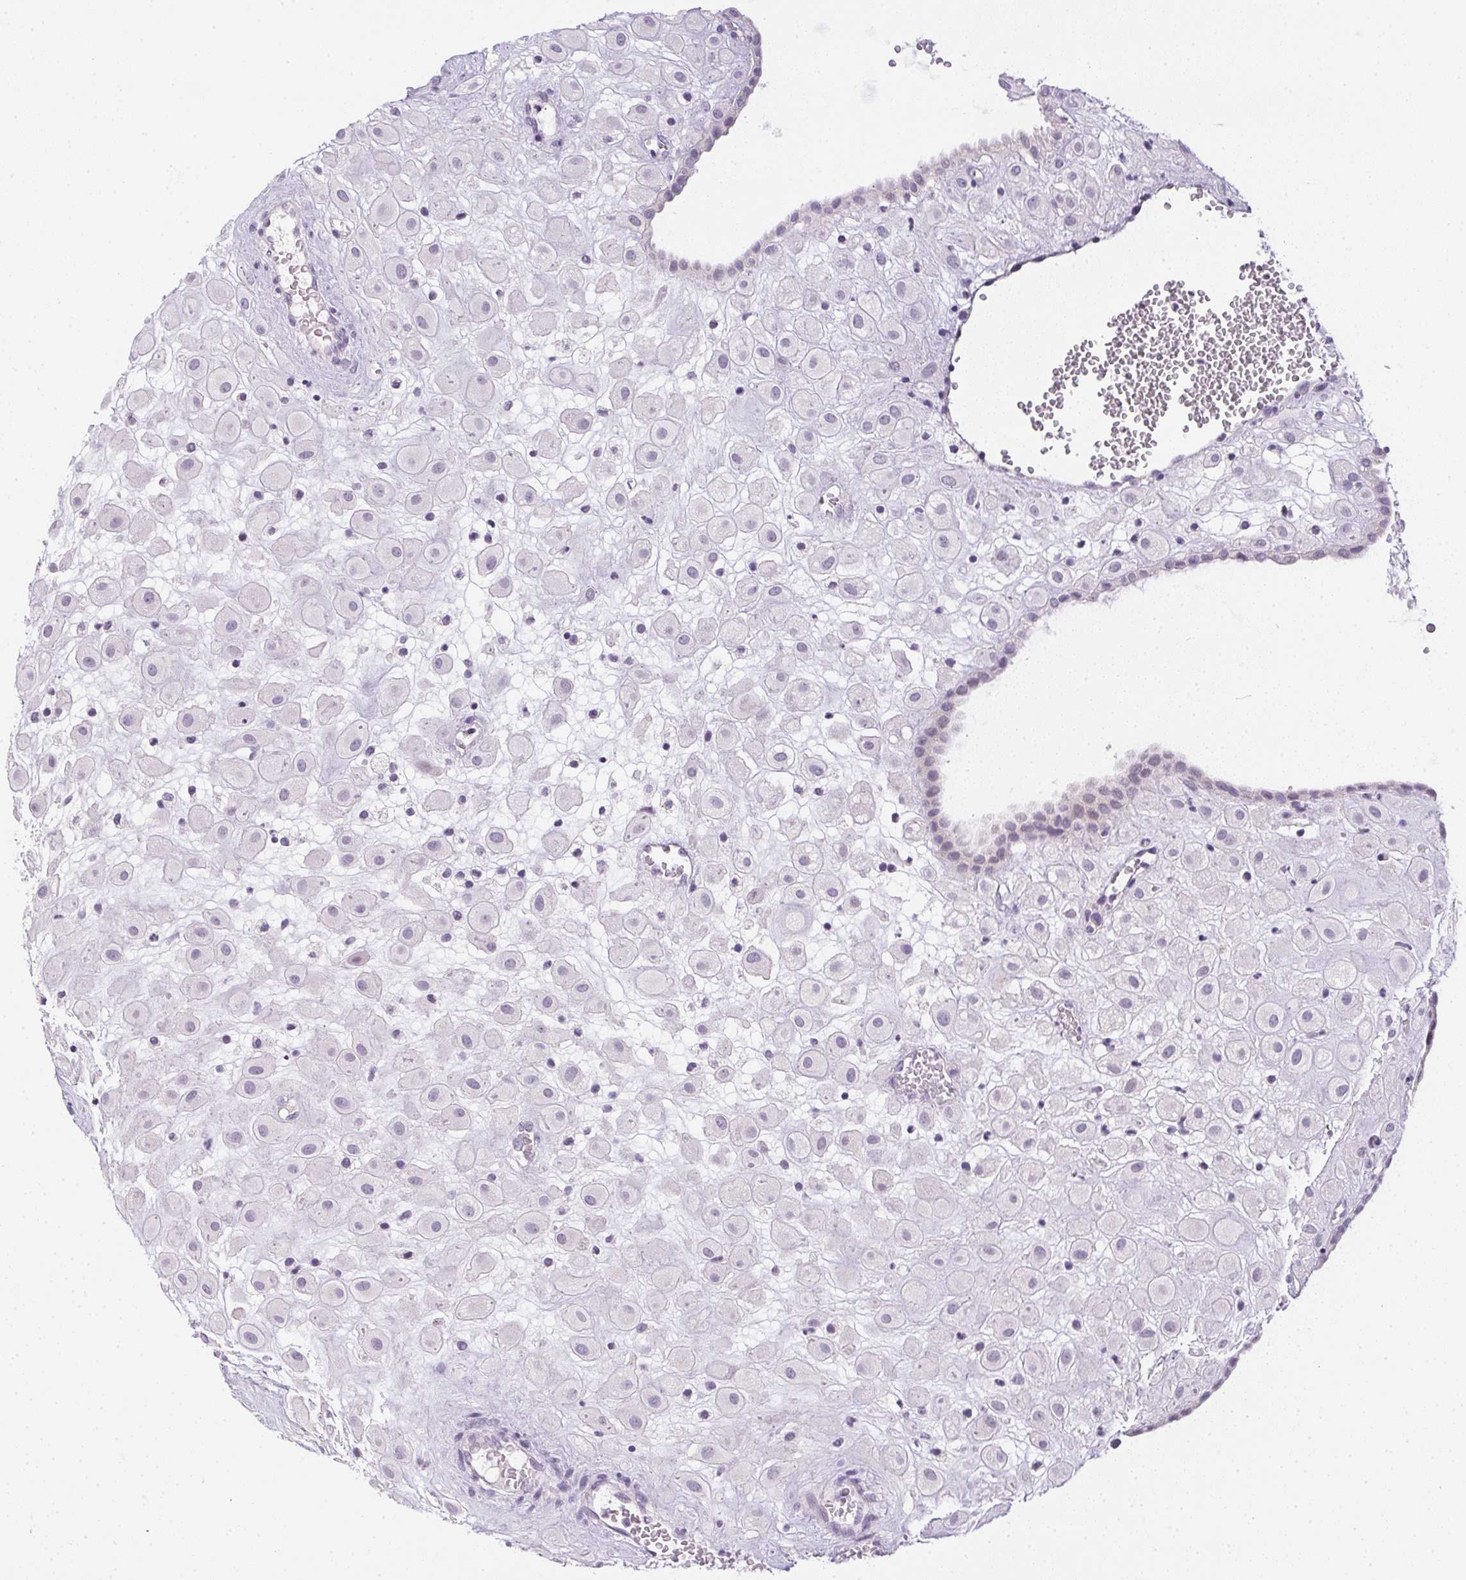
{"staining": {"intensity": "negative", "quantity": "none", "location": "none"}, "tissue": "placenta", "cell_type": "Decidual cells", "image_type": "normal", "snomed": [{"axis": "morphology", "description": "Normal tissue, NOS"}, {"axis": "topography", "description": "Placenta"}], "caption": "Decidual cells are negative for brown protein staining in normal placenta. The staining was performed using DAB to visualize the protein expression in brown, while the nuclei were stained in blue with hematoxylin (Magnification: 20x).", "gene": "GSDMC", "patient": {"sex": "female", "age": 24}}